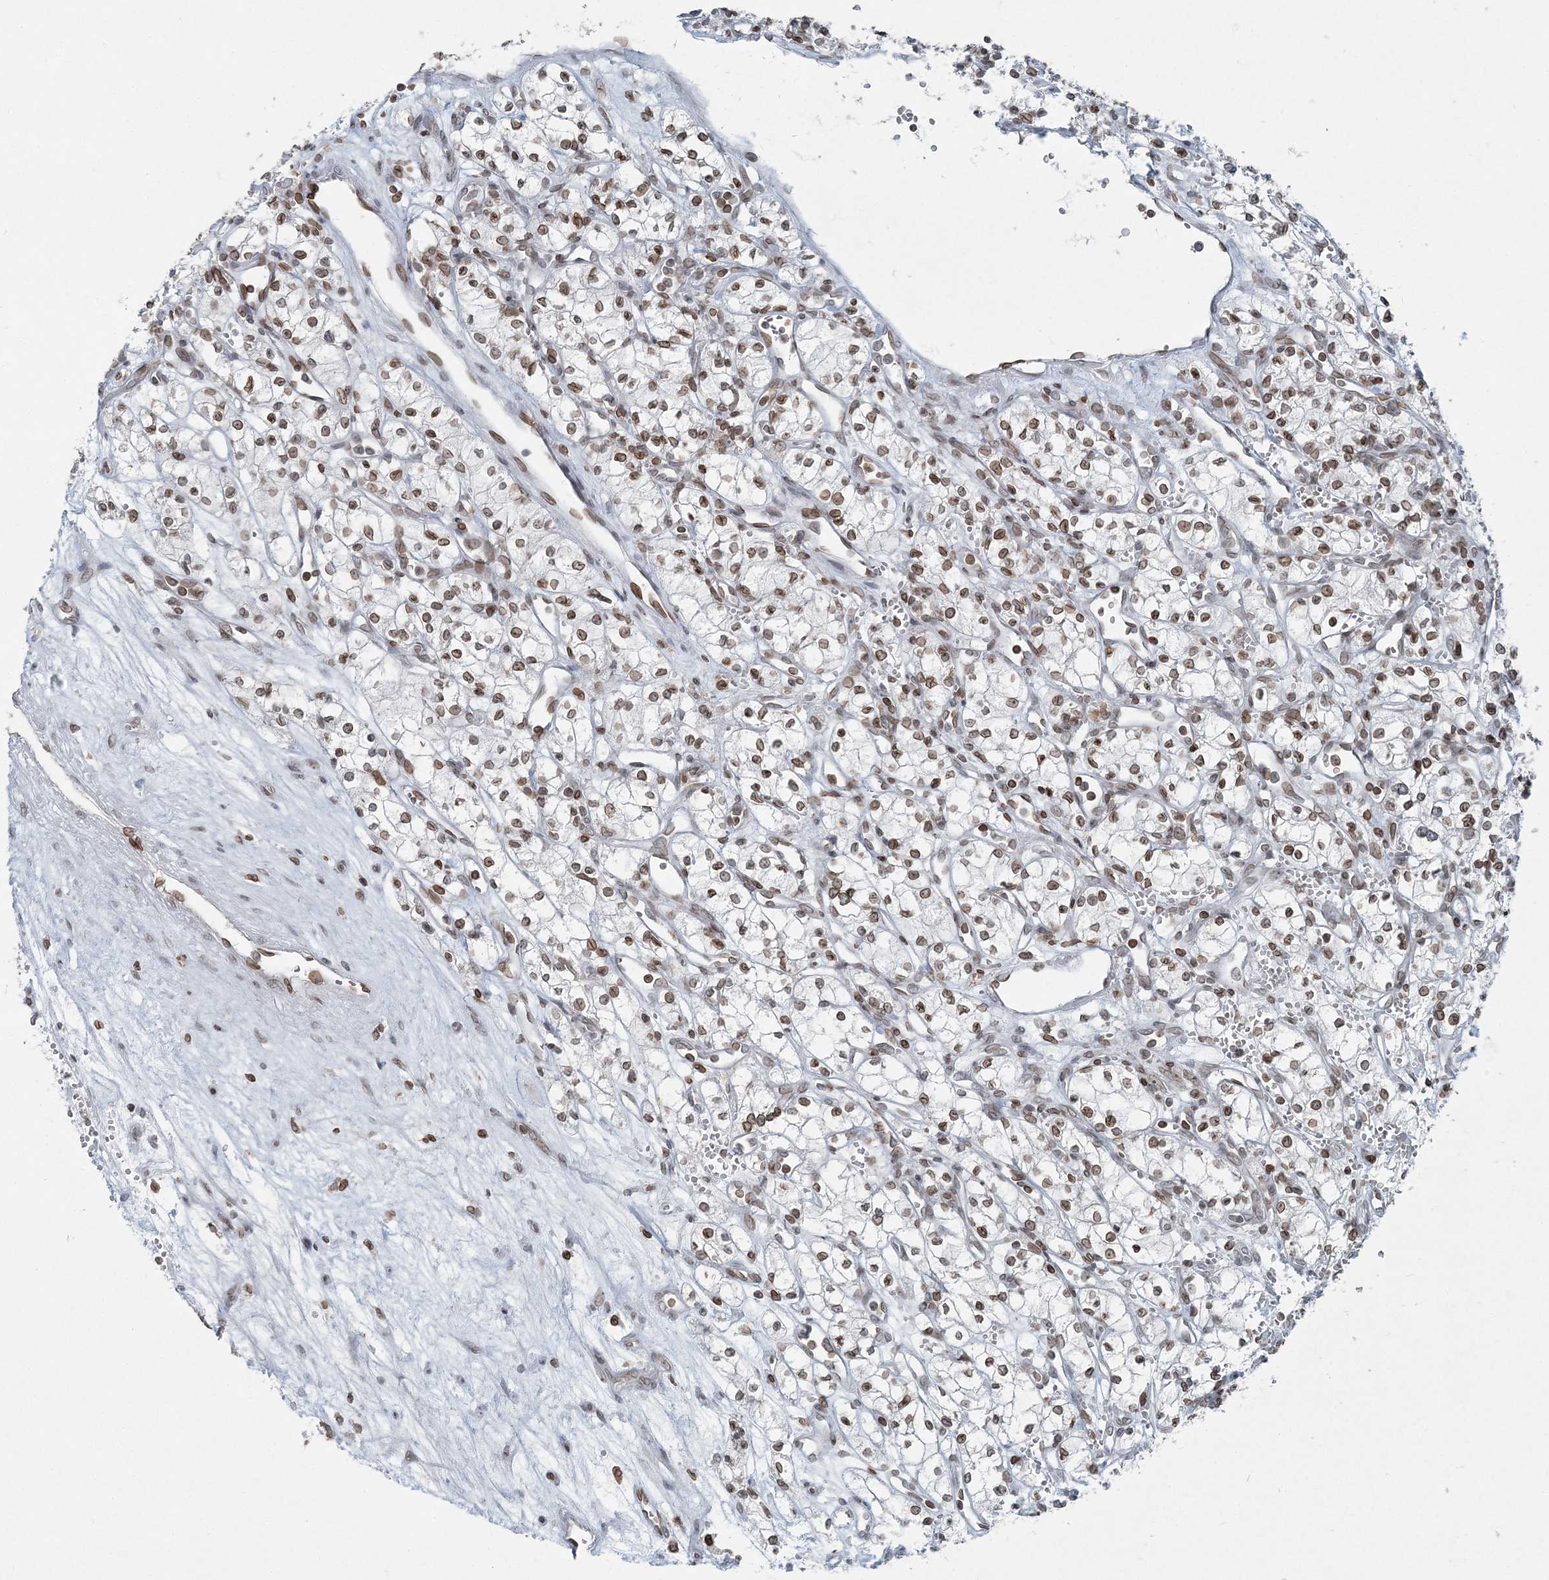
{"staining": {"intensity": "moderate", "quantity": ">75%", "location": "nuclear"}, "tissue": "renal cancer", "cell_type": "Tumor cells", "image_type": "cancer", "snomed": [{"axis": "morphology", "description": "Adenocarcinoma, NOS"}, {"axis": "topography", "description": "Kidney"}], "caption": "Adenocarcinoma (renal) tissue shows moderate nuclear expression in approximately >75% of tumor cells", "gene": "GJD4", "patient": {"sex": "male", "age": 59}}